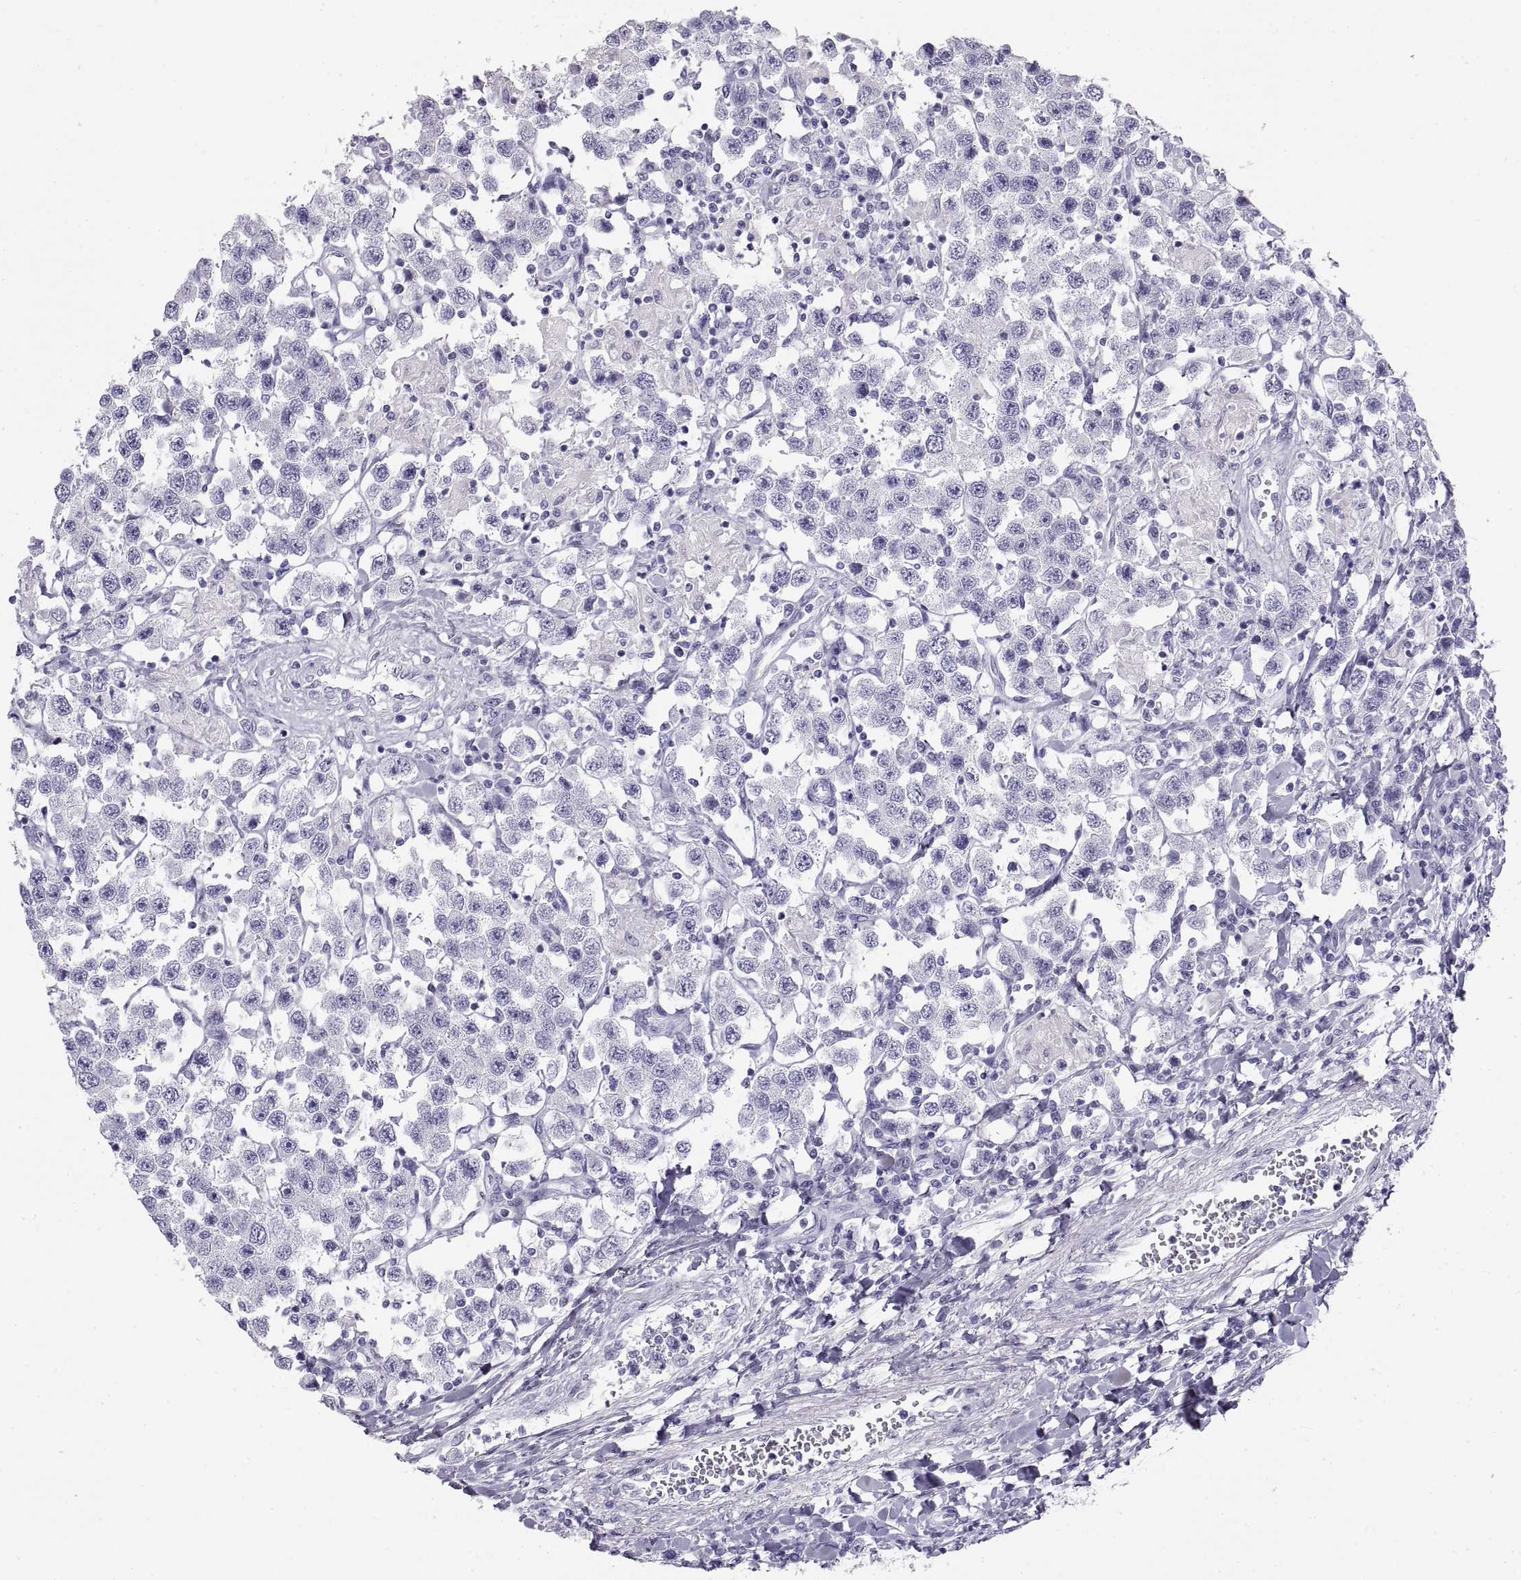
{"staining": {"intensity": "negative", "quantity": "none", "location": "none"}, "tissue": "testis cancer", "cell_type": "Tumor cells", "image_type": "cancer", "snomed": [{"axis": "morphology", "description": "Seminoma, NOS"}, {"axis": "topography", "description": "Testis"}], "caption": "The image reveals no staining of tumor cells in seminoma (testis).", "gene": "RLBP1", "patient": {"sex": "male", "age": 45}}